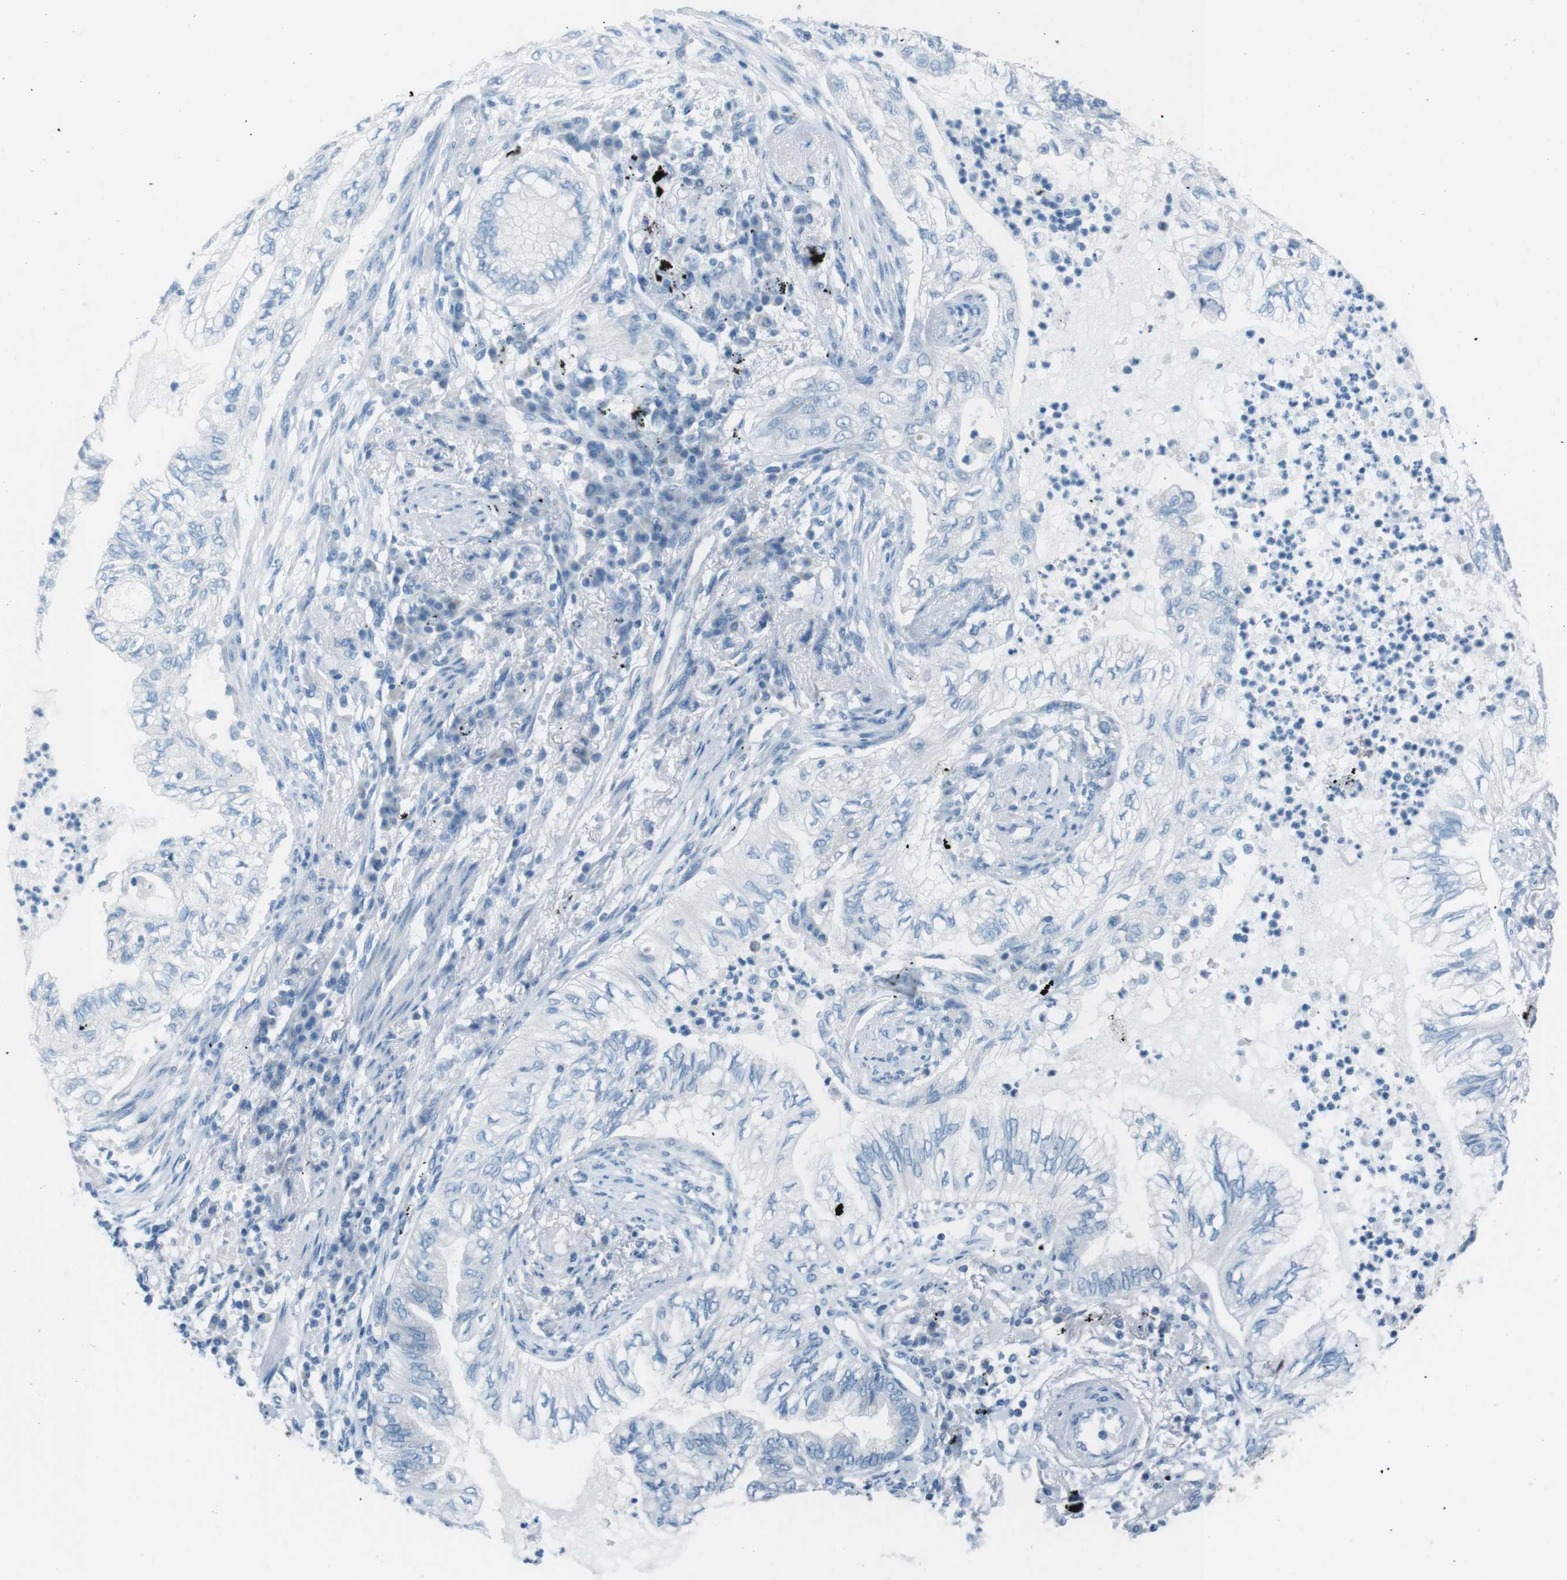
{"staining": {"intensity": "negative", "quantity": "none", "location": "none"}, "tissue": "lung cancer", "cell_type": "Tumor cells", "image_type": "cancer", "snomed": [{"axis": "morphology", "description": "Normal tissue, NOS"}, {"axis": "morphology", "description": "Adenocarcinoma, NOS"}, {"axis": "topography", "description": "Bronchus"}, {"axis": "topography", "description": "Lung"}], "caption": "The immunohistochemistry (IHC) photomicrograph has no significant positivity in tumor cells of lung cancer tissue.", "gene": "DNAJA3", "patient": {"sex": "female", "age": 70}}